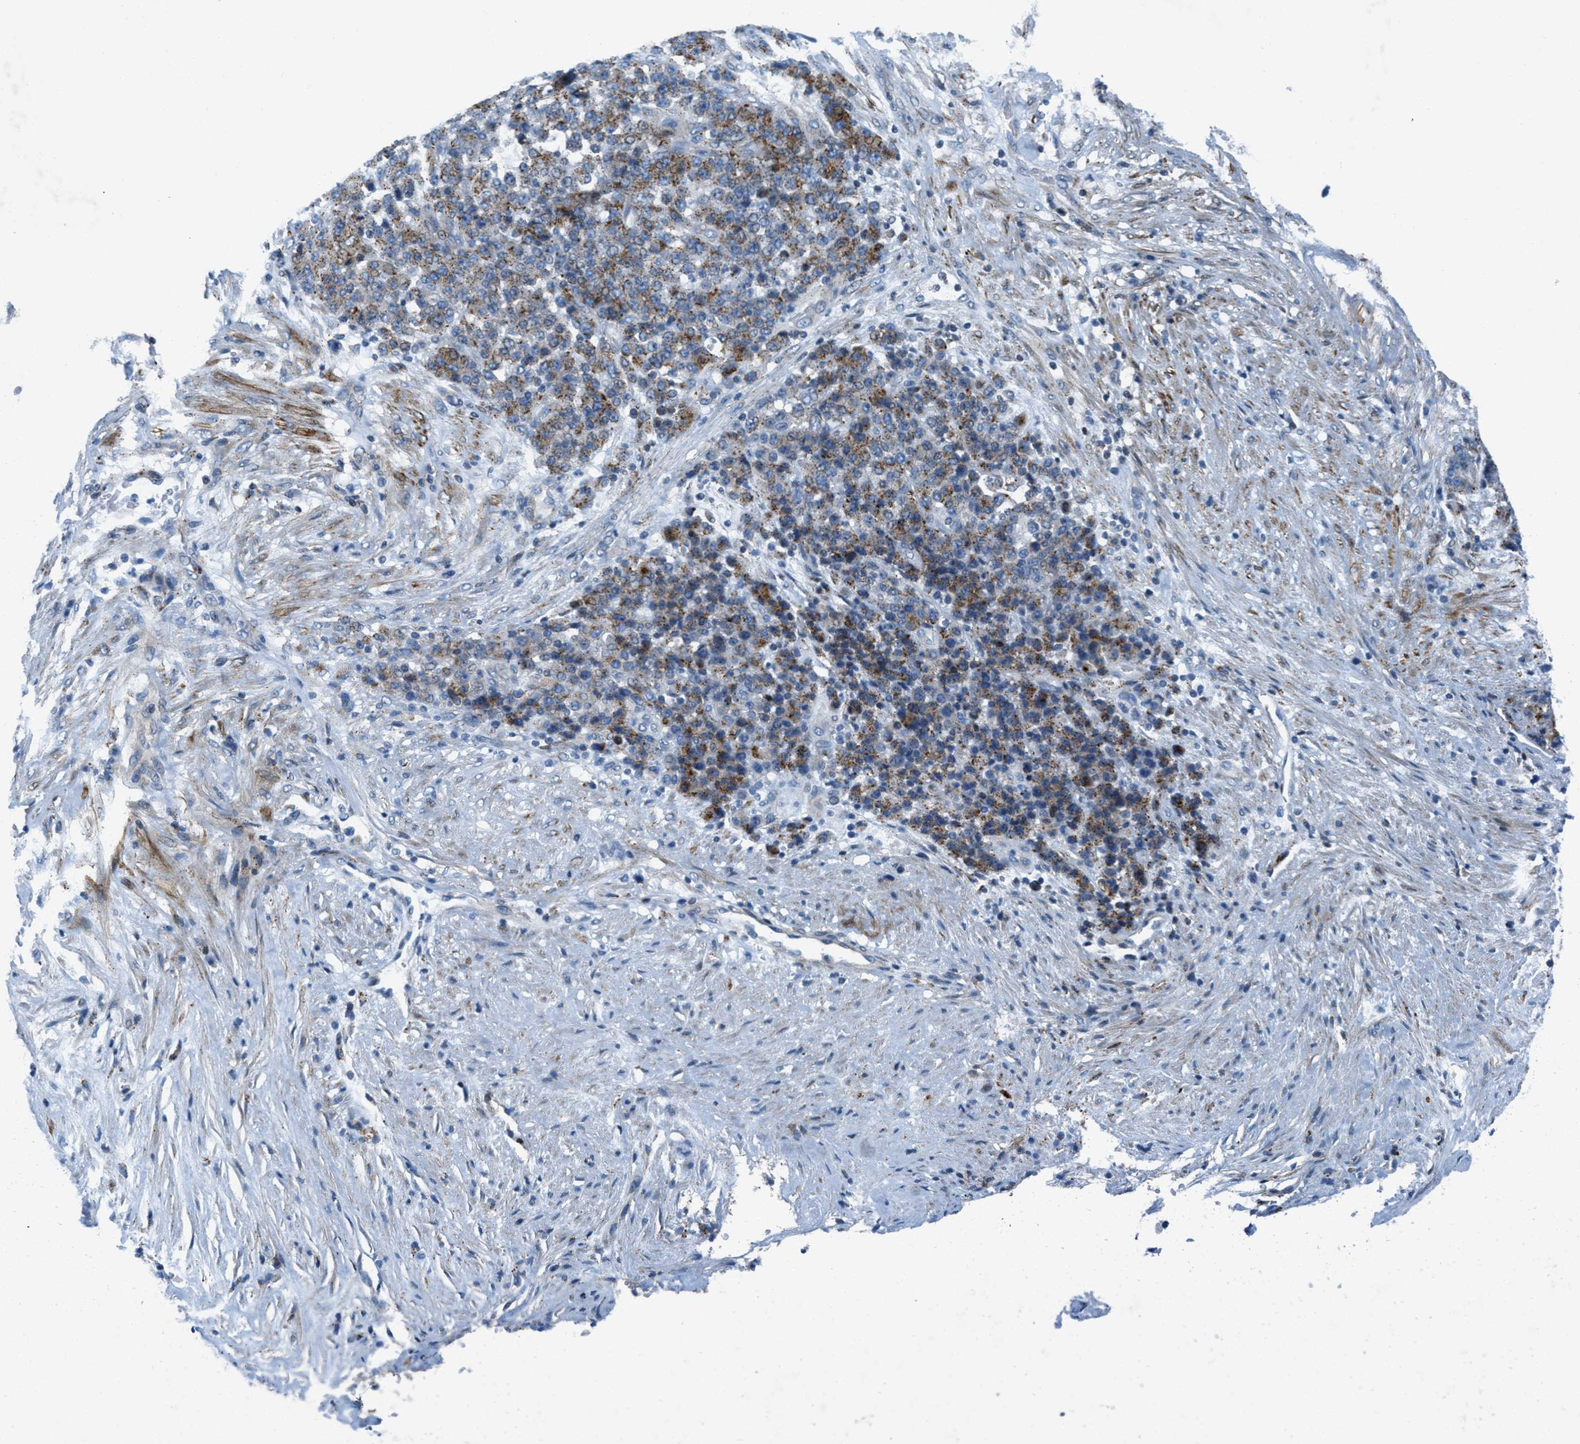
{"staining": {"intensity": "moderate", "quantity": ">75%", "location": "cytoplasmic/membranous"}, "tissue": "stomach cancer", "cell_type": "Tumor cells", "image_type": "cancer", "snomed": [{"axis": "morphology", "description": "Adenocarcinoma, NOS"}, {"axis": "topography", "description": "Stomach"}], "caption": "An image showing moderate cytoplasmic/membranous expression in approximately >75% of tumor cells in adenocarcinoma (stomach), as visualized by brown immunohistochemical staining.", "gene": "MFSD13A", "patient": {"sex": "female", "age": 73}}